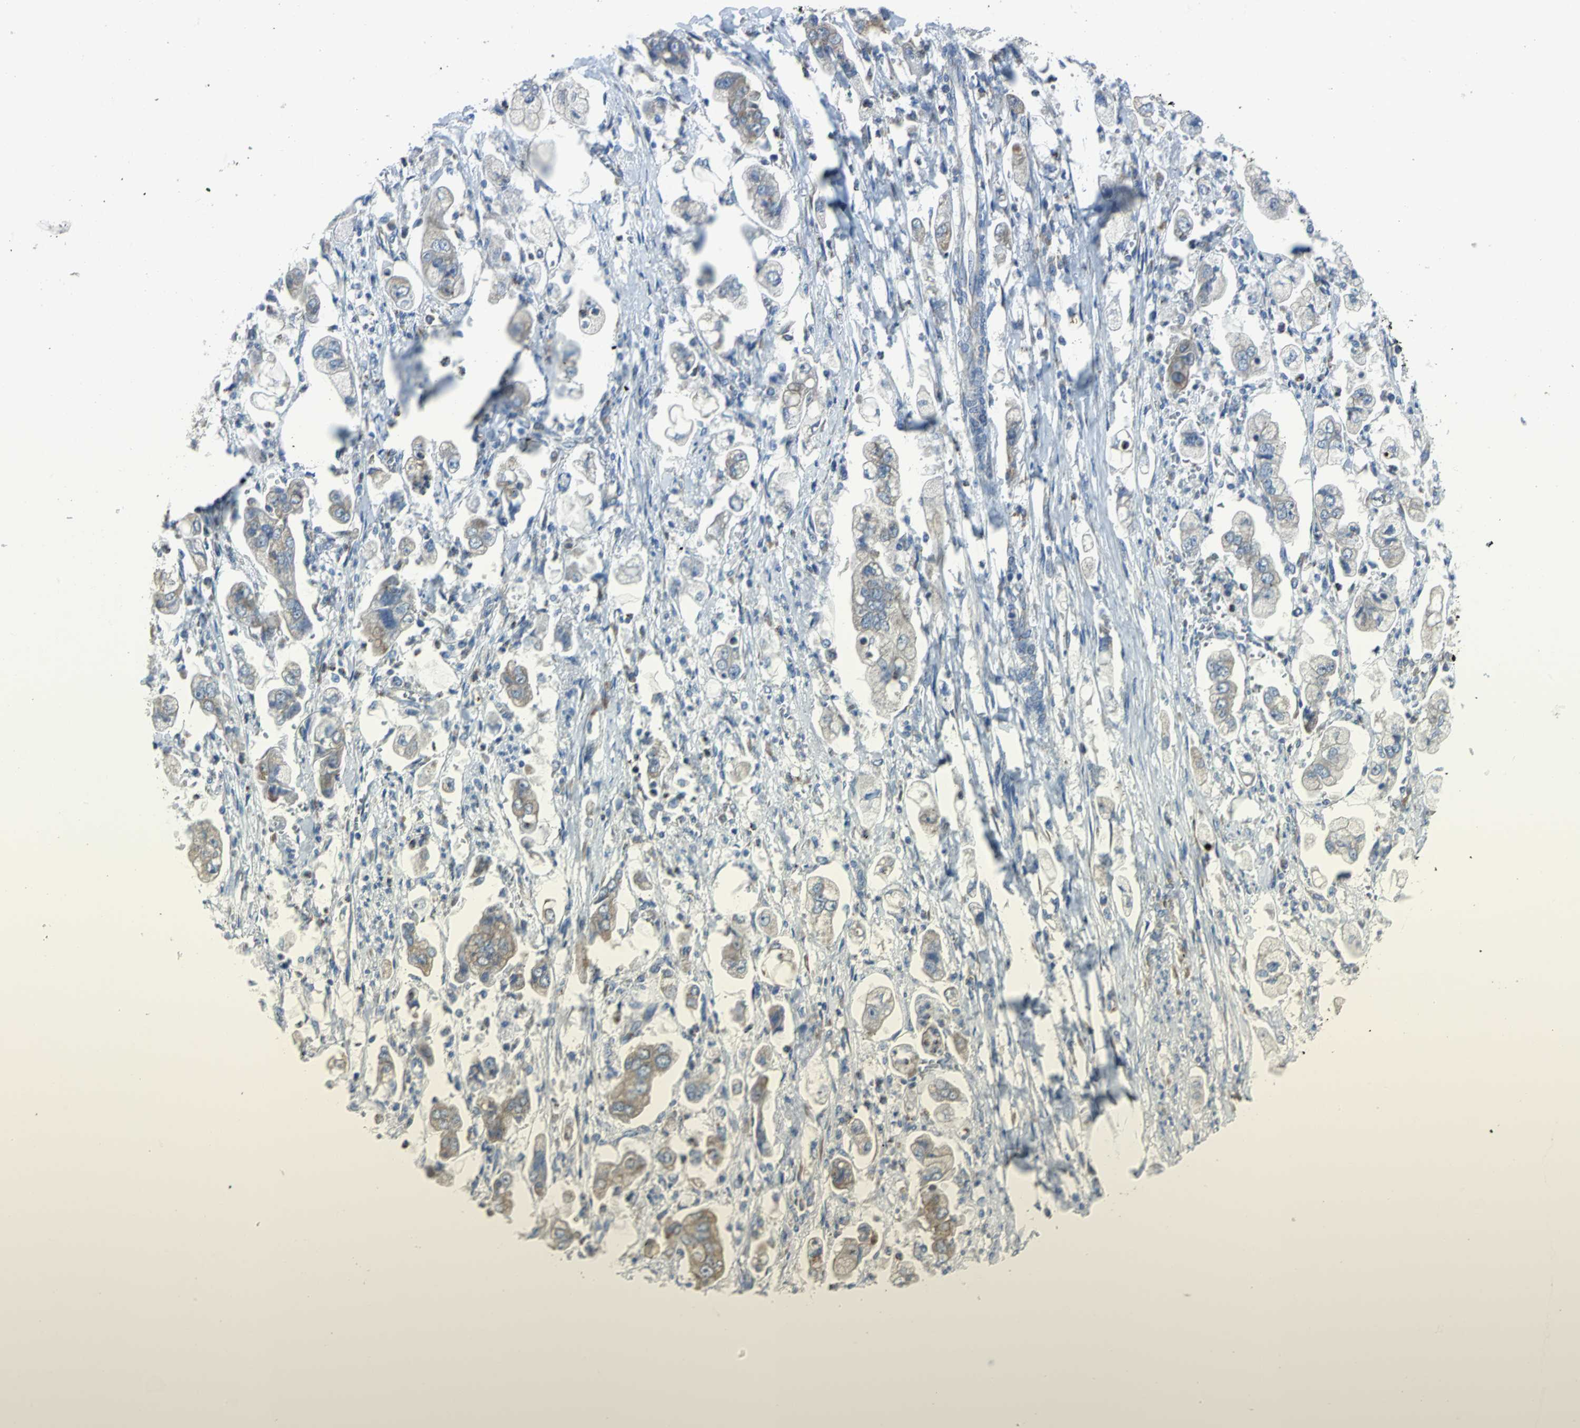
{"staining": {"intensity": "moderate", "quantity": "<25%", "location": "cytoplasmic/membranous"}, "tissue": "stomach cancer", "cell_type": "Tumor cells", "image_type": "cancer", "snomed": [{"axis": "morphology", "description": "Adenocarcinoma, NOS"}, {"axis": "topography", "description": "Stomach"}], "caption": "Adenocarcinoma (stomach) was stained to show a protein in brown. There is low levels of moderate cytoplasmic/membranous staining in about <25% of tumor cells.", "gene": "EIF5A", "patient": {"sex": "male", "age": 62}}